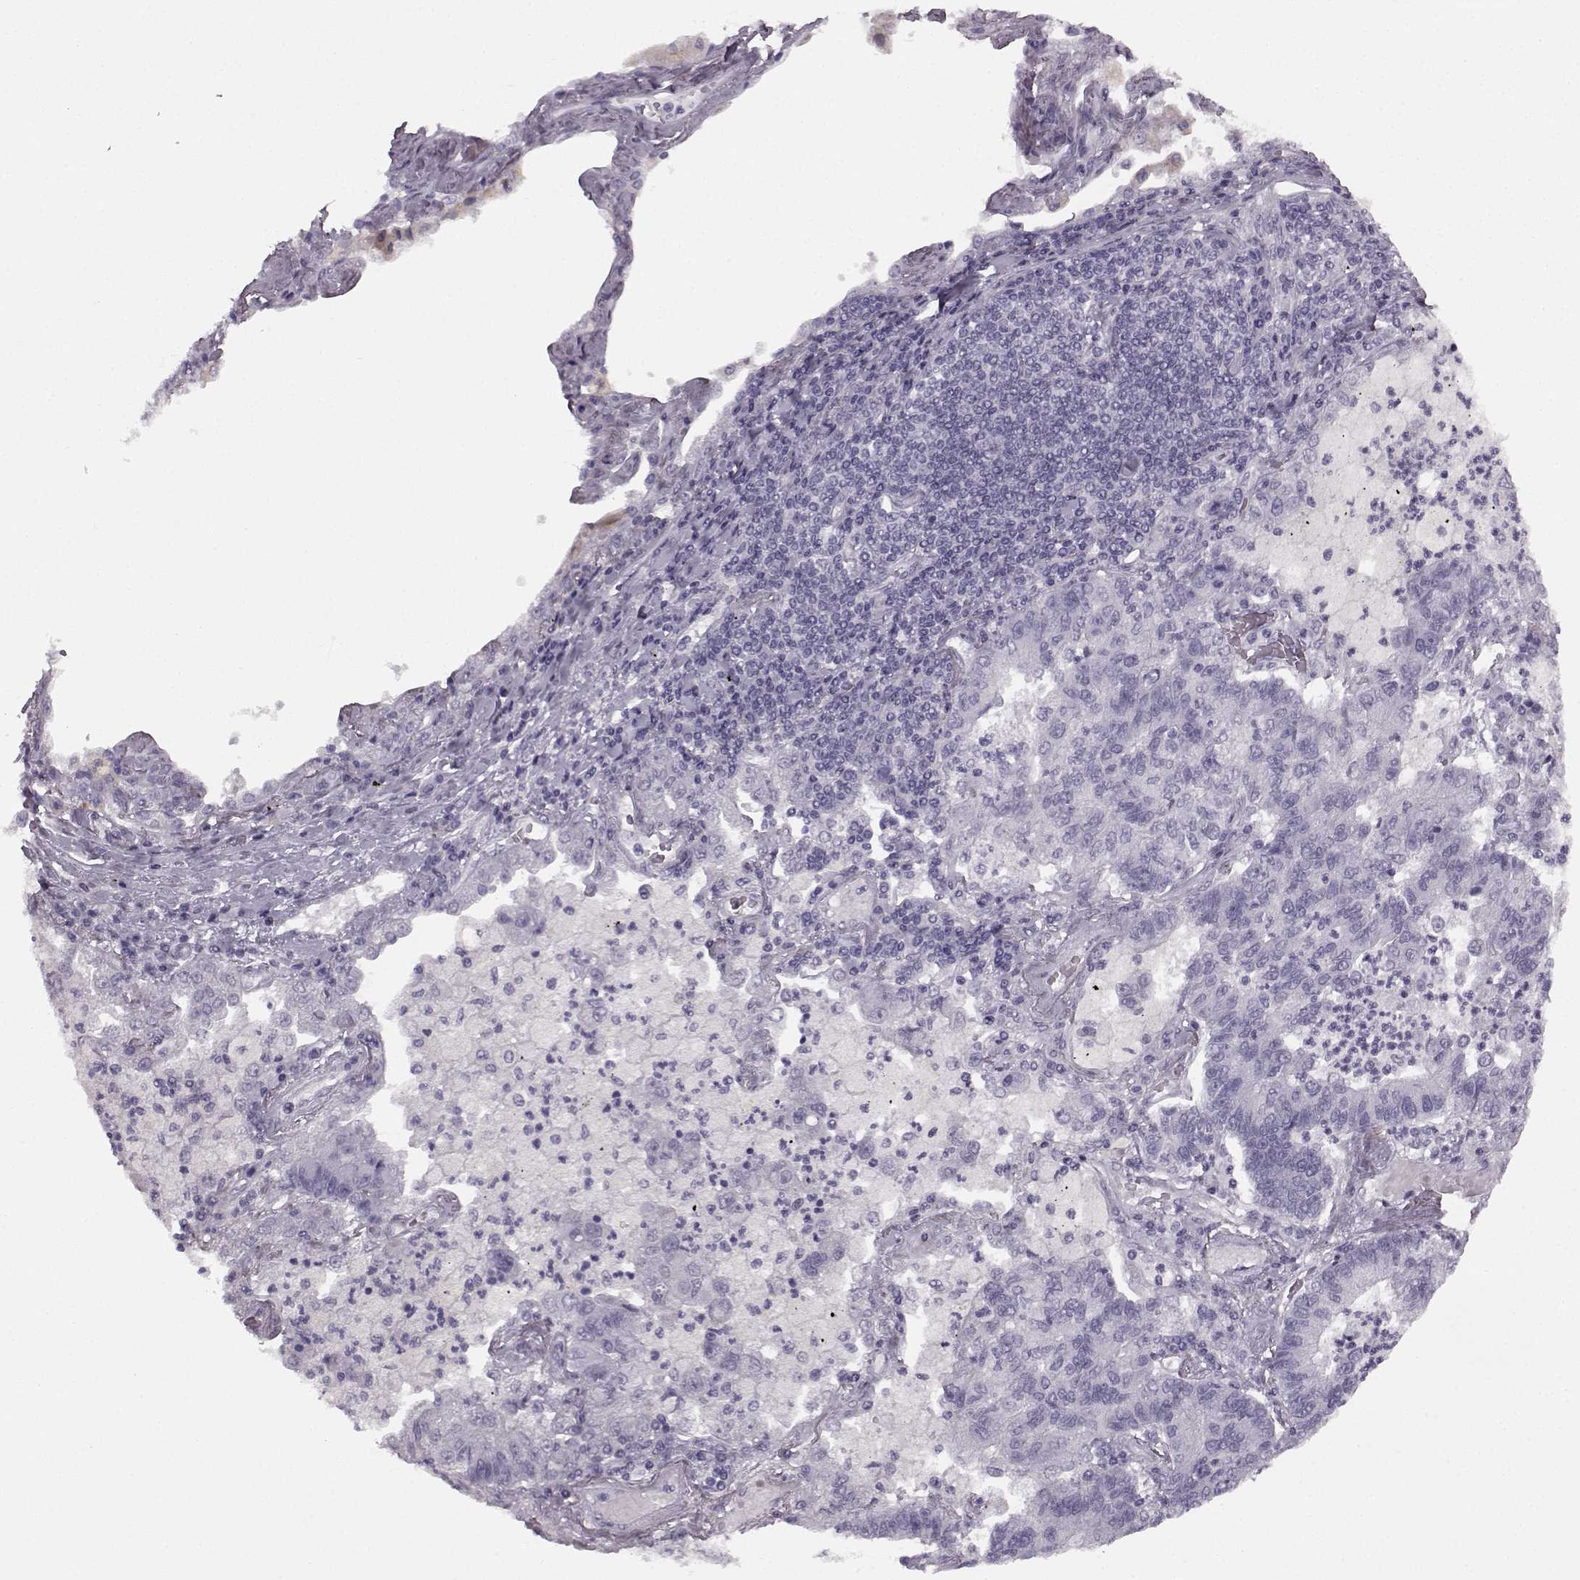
{"staining": {"intensity": "negative", "quantity": "none", "location": "none"}, "tissue": "lung cancer", "cell_type": "Tumor cells", "image_type": "cancer", "snomed": [{"axis": "morphology", "description": "Adenocarcinoma, NOS"}, {"axis": "topography", "description": "Lung"}], "caption": "This is an immunohistochemistry photomicrograph of human adenocarcinoma (lung). There is no expression in tumor cells.", "gene": "SEMG2", "patient": {"sex": "female", "age": 57}}